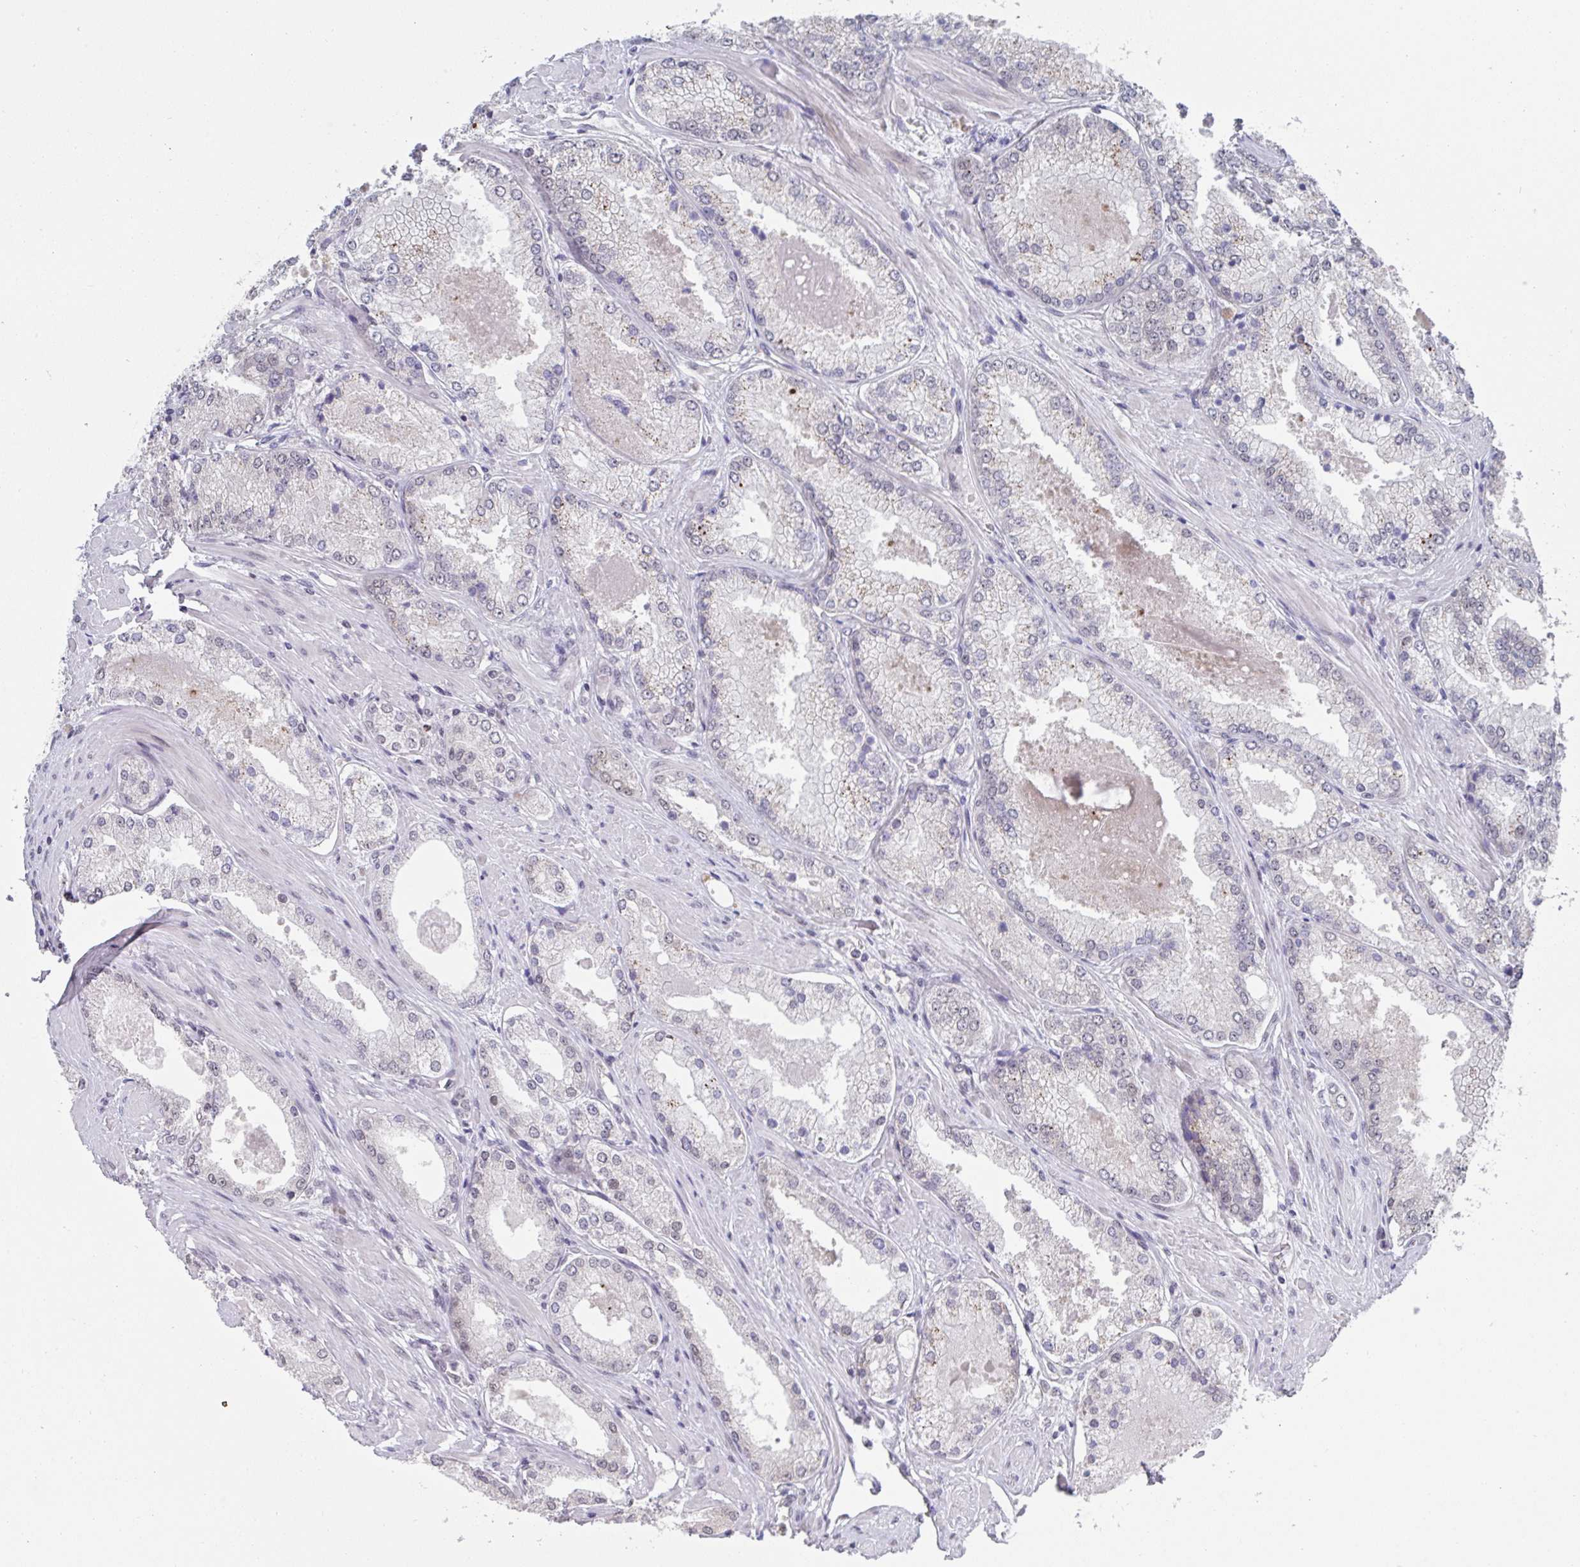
{"staining": {"intensity": "weak", "quantity": "<25%", "location": "cytoplasmic/membranous"}, "tissue": "prostate cancer", "cell_type": "Tumor cells", "image_type": "cancer", "snomed": [{"axis": "morphology", "description": "Adenocarcinoma, Low grade"}, {"axis": "topography", "description": "Prostate"}], "caption": "Tumor cells are negative for brown protein staining in prostate cancer (low-grade adenocarcinoma).", "gene": "JMJD1C", "patient": {"sex": "male", "age": 68}}